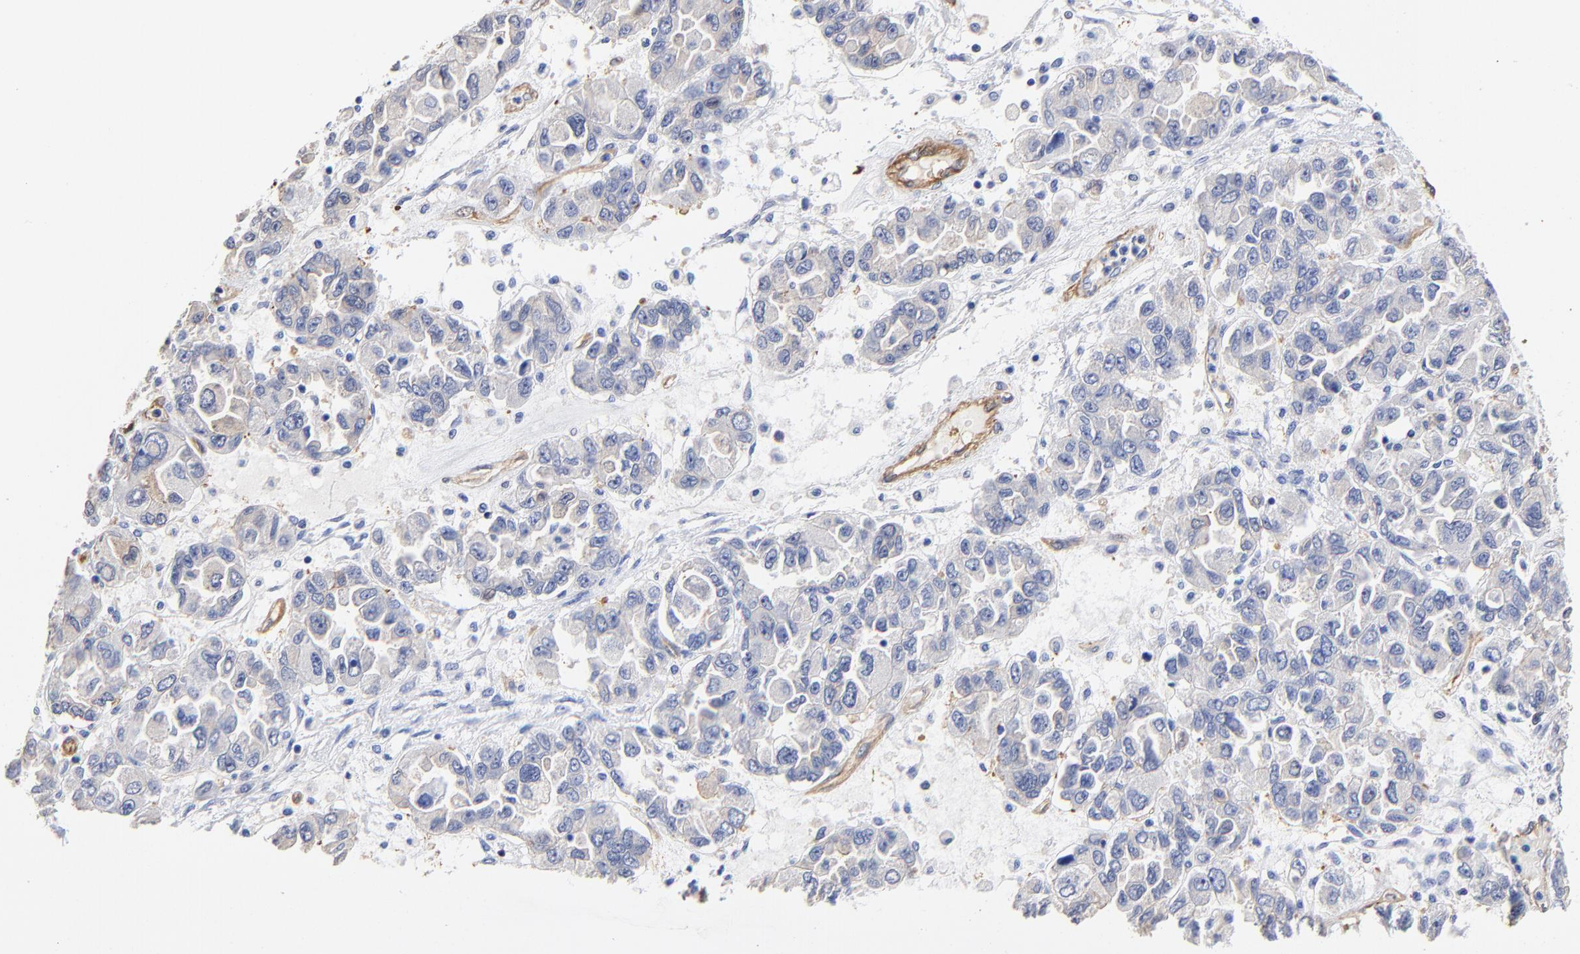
{"staining": {"intensity": "negative", "quantity": "none", "location": "none"}, "tissue": "ovarian cancer", "cell_type": "Tumor cells", "image_type": "cancer", "snomed": [{"axis": "morphology", "description": "Cystadenocarcinoma, serous, NOS"}, {"axis": "topography", "description": "Ovary"}], "caption": "The histopathology image demonstrates no significant expression in tumor cells of ovarian cancer.", "gene": "TAGLN2", "patient": {"sex": "female", "age": 84}}